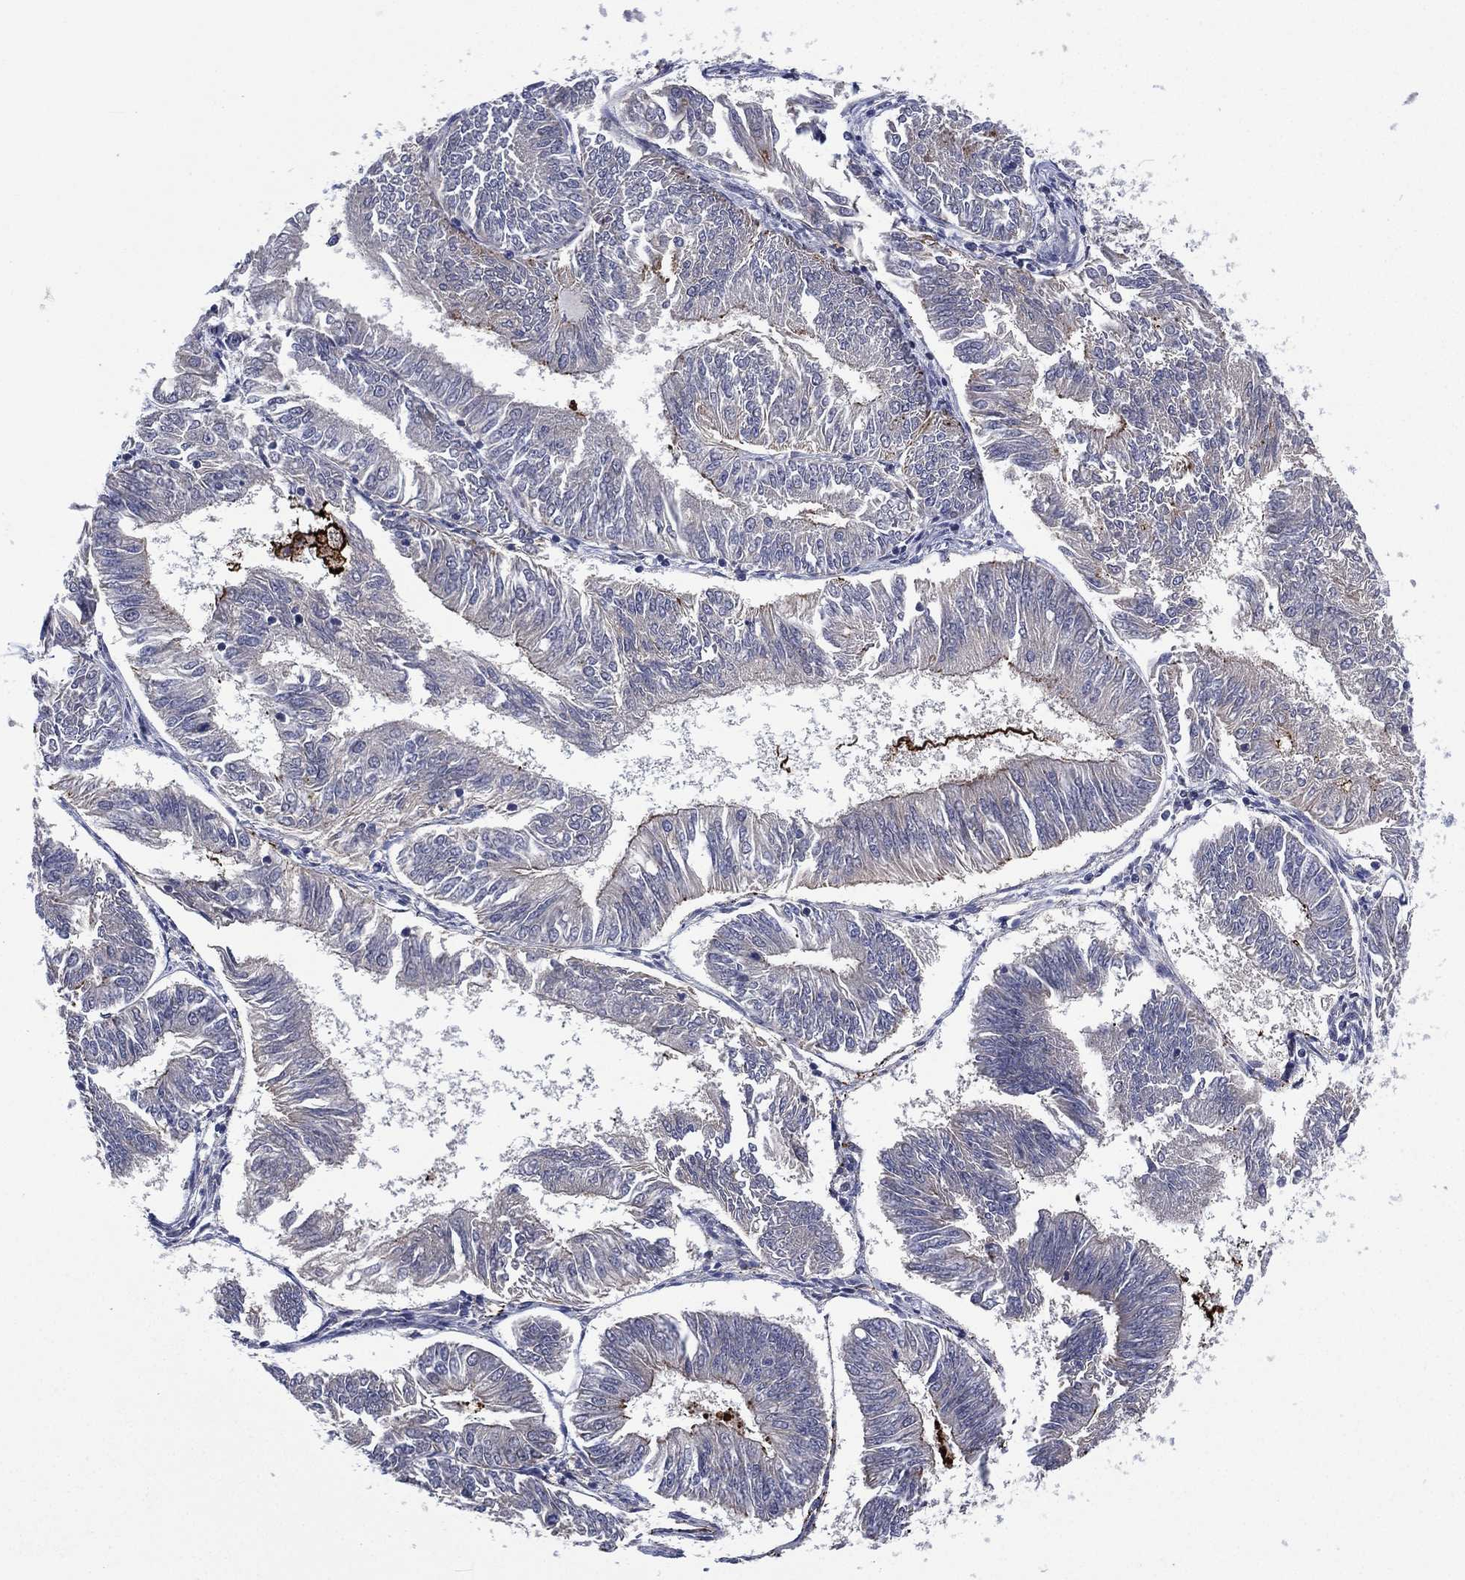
{"staining": {"intensity": "negative", "quantity": "none", "location": "none"}, "tissue": "endometrial cancer", "cell_type": "Tumor cells", "image_type": "cancer", "snomed": [{"axis": "morphology", "description": "Adenocarcinoma, NOS"}, {"axis": "topography", "description": "Endometrium"}], "caption": "This is a photomicrograph of immunohistochemistry staining of adenocarcinoma (endometrial), which shows no expression in tumor cells. (Stains: DAB IHC with hematoxylin counter stain, Microscopy: brightfield microscopy at high magnification).", "gene": "MPP7", "patient": {"sex": "female", "age": 58}}